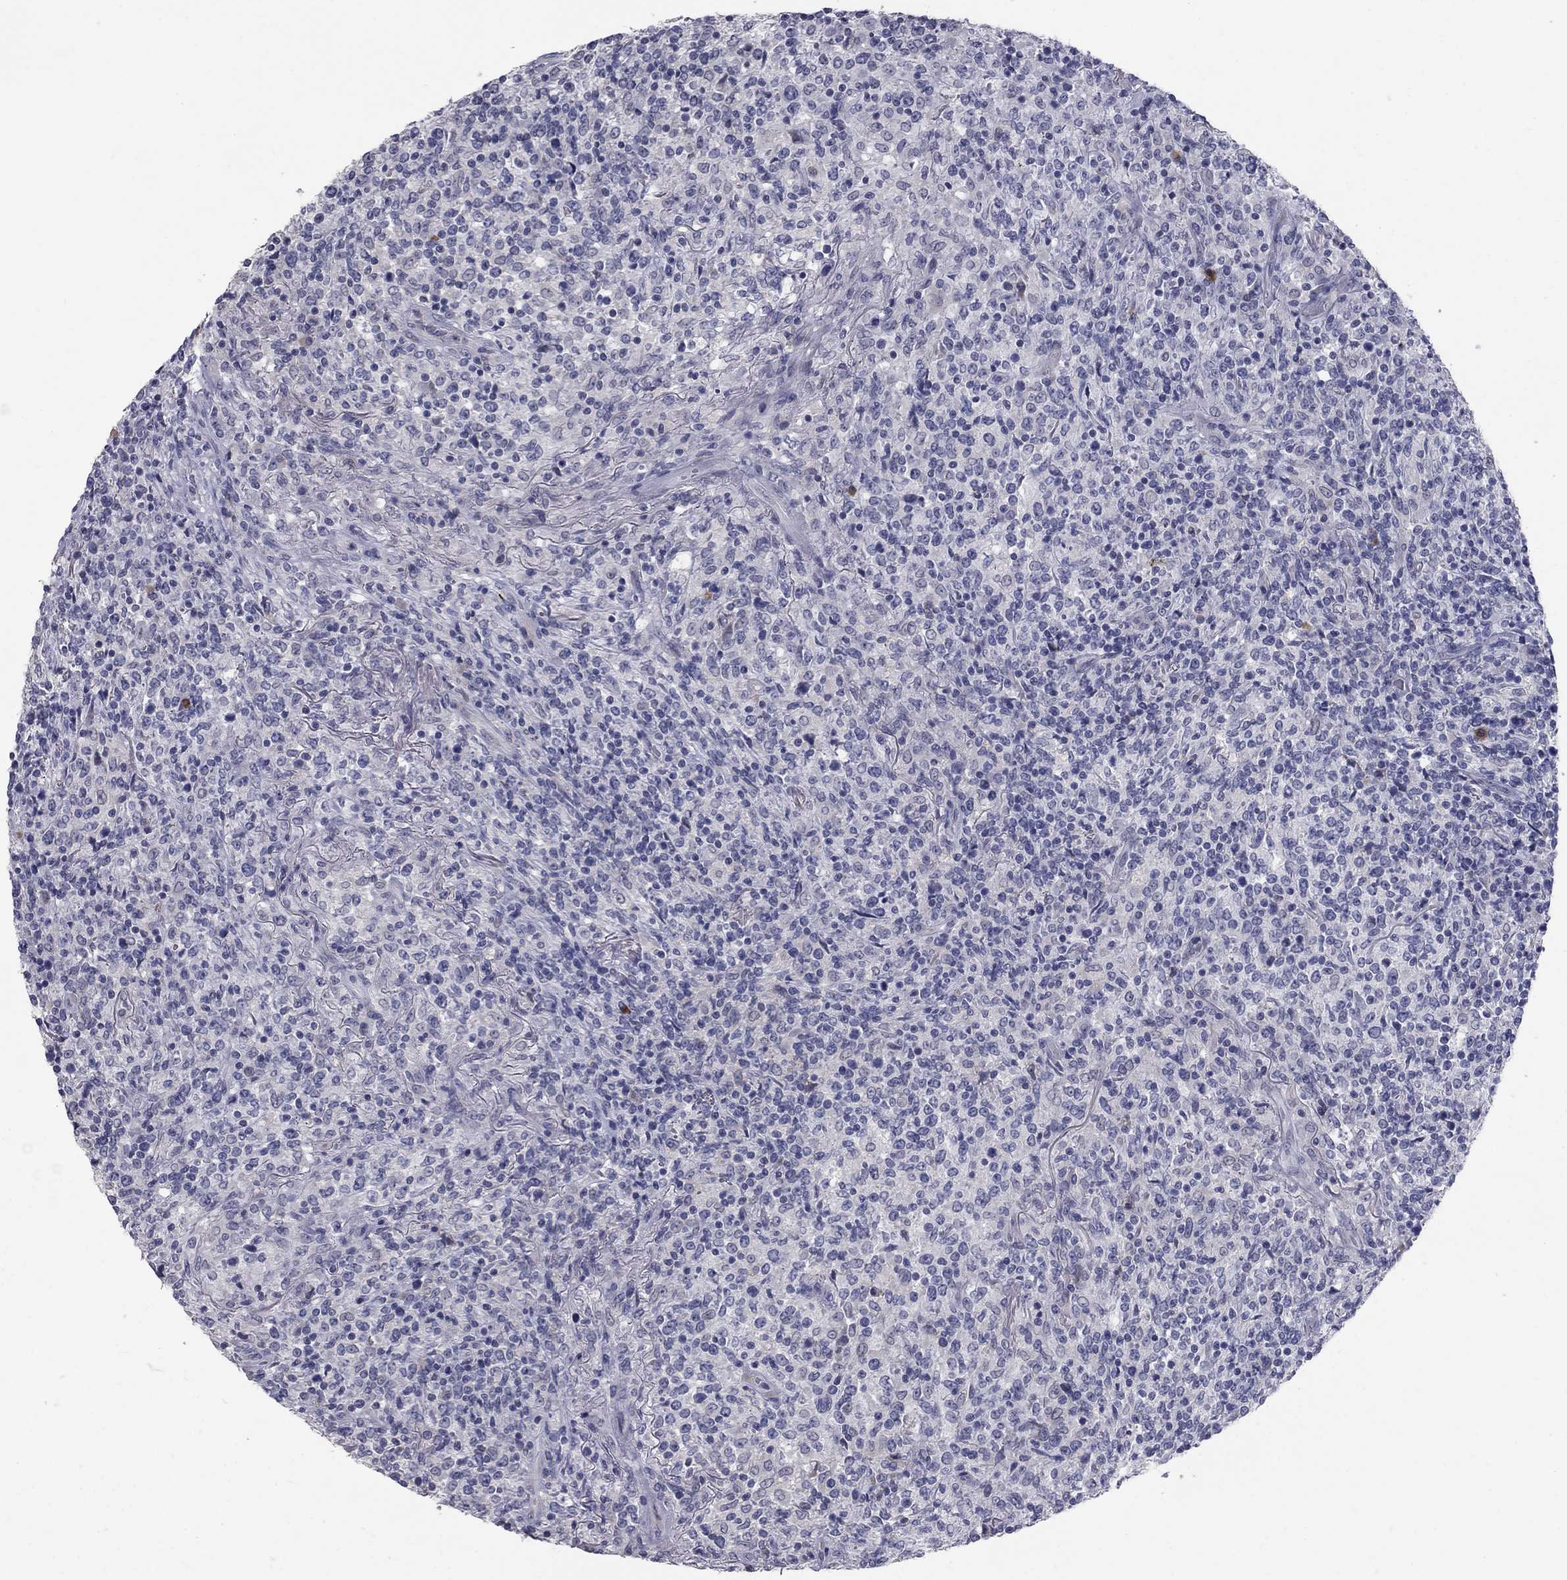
{"staining": {"intensity": "negative", "quantity": "none", "location": "none"}, "tissue": "lymphoma", "cell_type": "Tumor cells", "image_type": "cancer", "snomed": [{"axis": "morphology", "description": "Malignant lymphoma, non-Hodgkin's type, High grade"}, {"axis": "topography", "description": "Lung"}], "caption": "Tumor cells show no significant expression in lymphoma. The staining was performed using DAB to visualize the protein expression in brown, while the nuclei were stained in blue with hematoxylin (Magnification: 20x).", "gene": "NTRK2", "patient": {"sex": "male", "age": 79}}